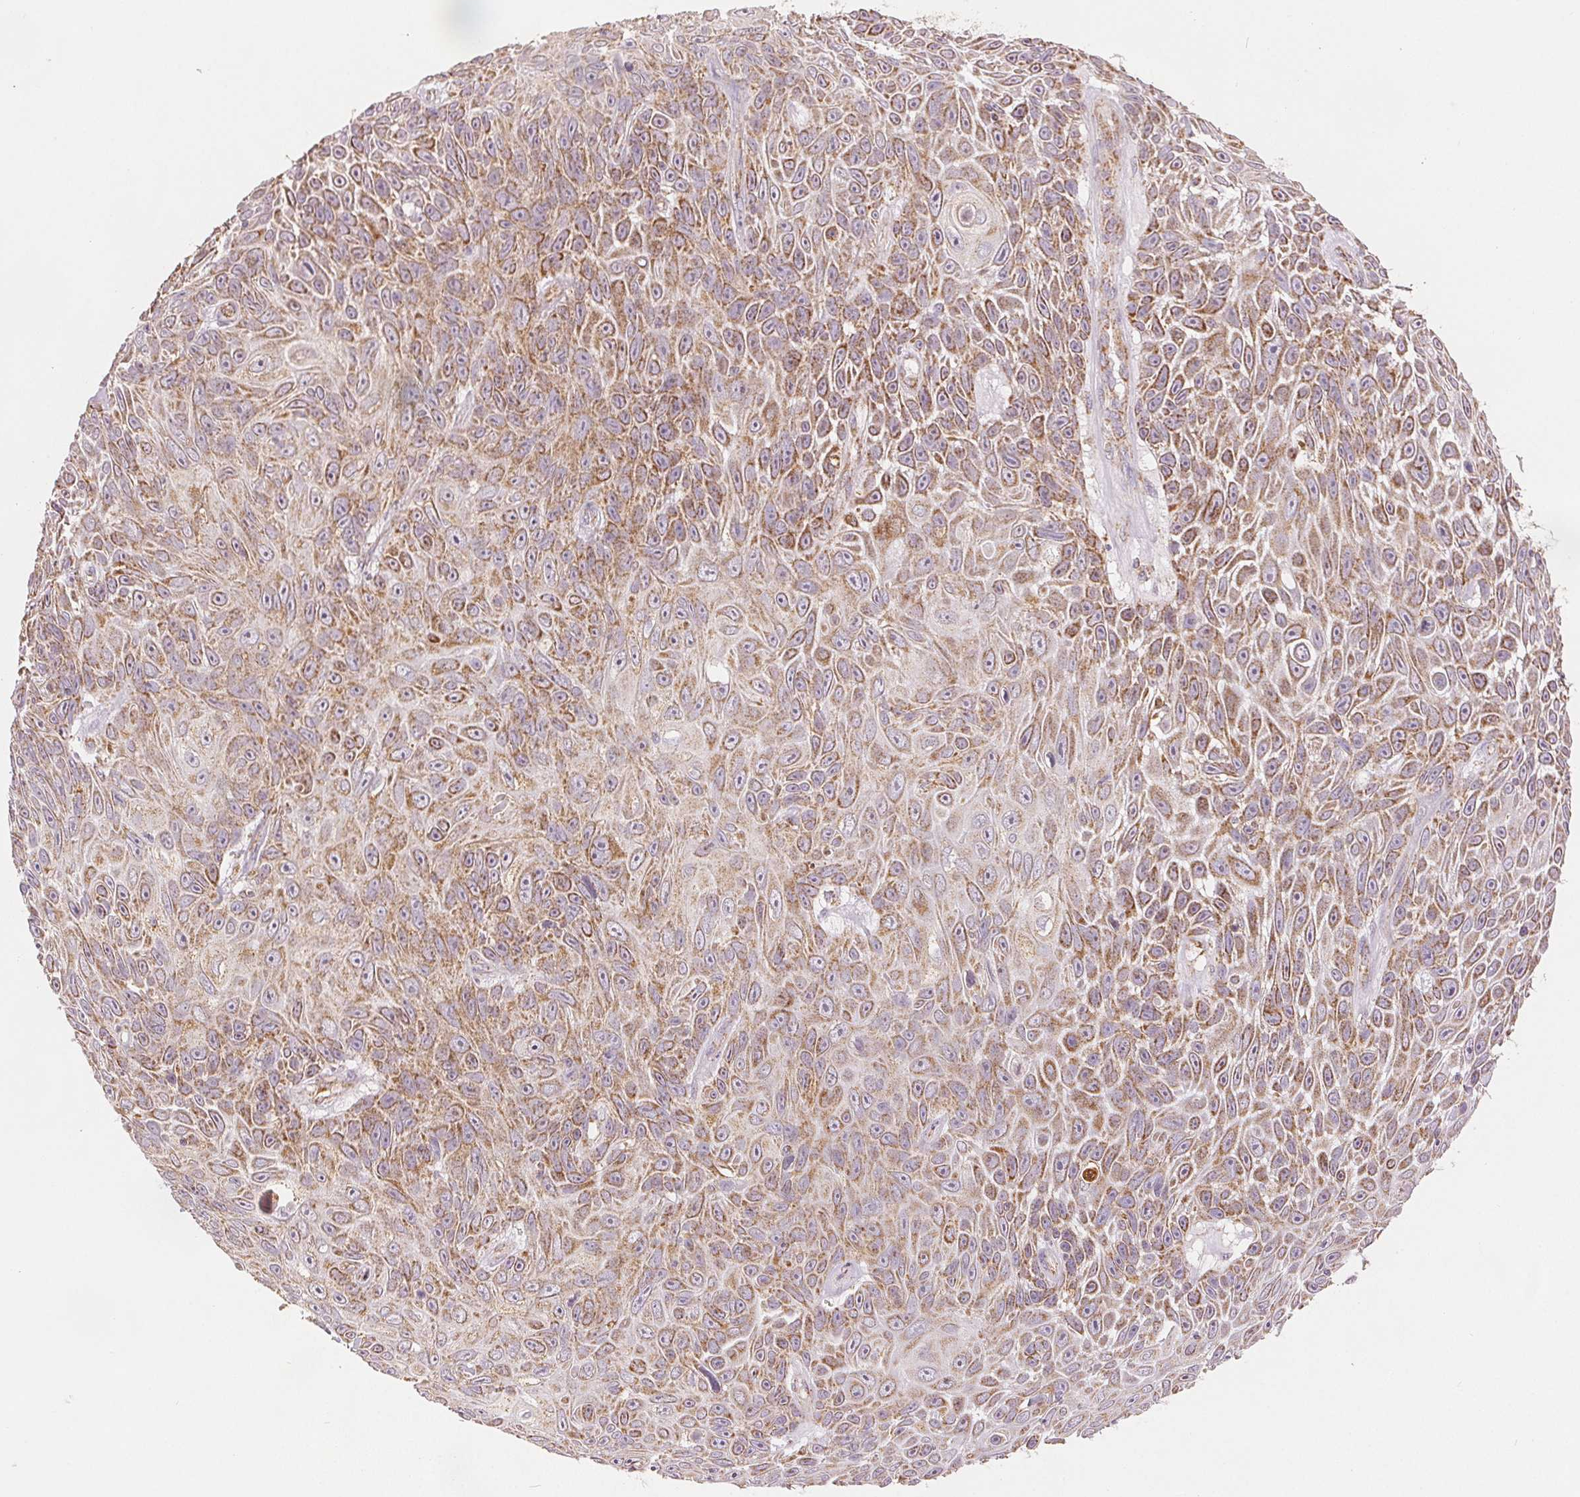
{"staining": {"intensity": "moderate", "quantity": ">75%", "location": "cytoplasmic/membranous"}, "tissue": "skin cancer", "cell_type": "Tumor cells", "image_type": "cancer", "snomed": [{"axis": "morphology", "description": "Squamous cell carcinoma, NOS"}, {"axis": "topography", "description": "Skin"}], "caption": "Immunohistochemical staining of skin cancer (squamous cell carcinoma) reveals moderate cytoplasmic/membranous protein expression in about >75% of tumor cells. (brown staining indicates protein expression, while blue staining denotes nuclei).", "gene": "SDHB", "patient": {"sex": "male", "age": 82}}